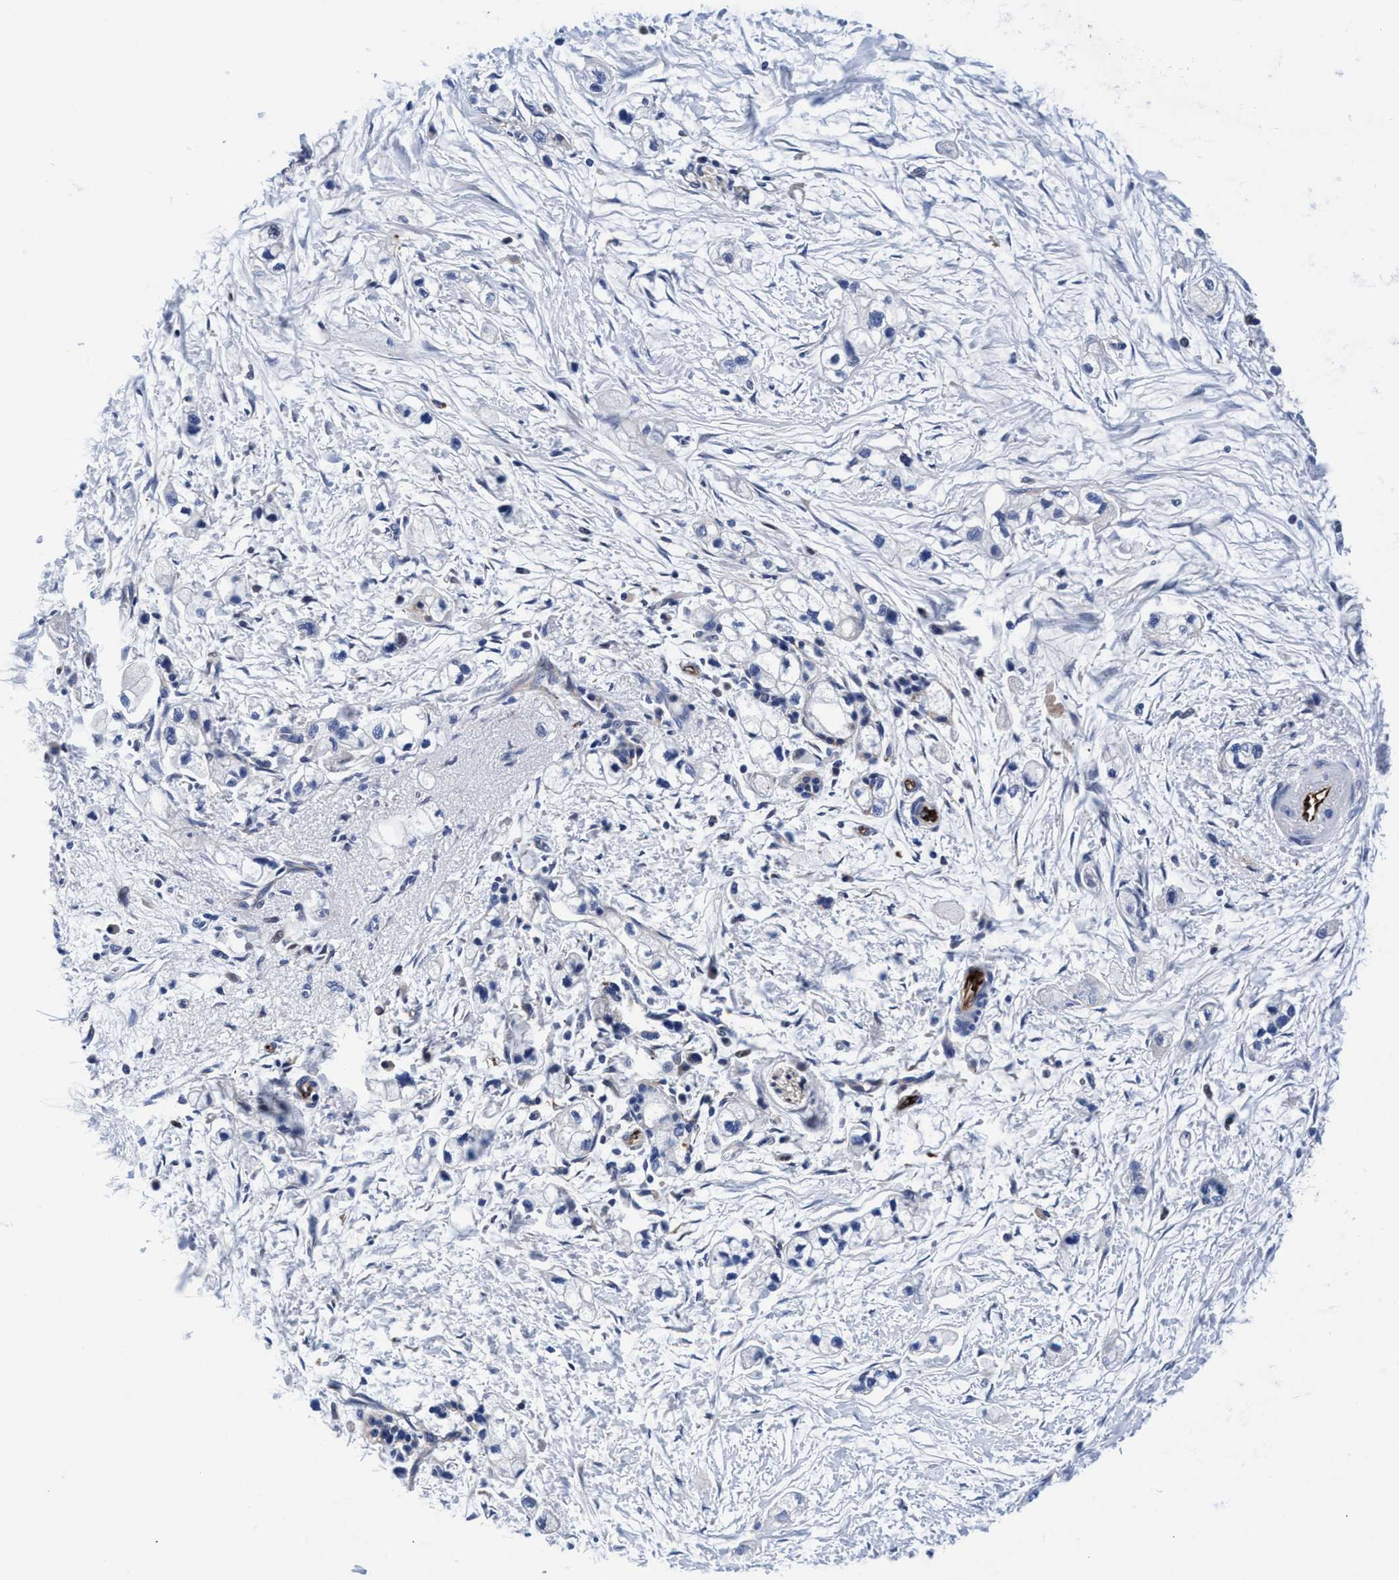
{"staining": {"intensity": "negative", "quantity": "none", "location": "none"}, "tissue": "pancreatic cancer", "cell_type": "Tumor cells", "image_type": "cancer", "snomed": [{"axis": "morphology", "description": "Adenocarcinoma, NOS"}, {"axis": "topography", "description": "Pancreas"}], "caption": "Human pancreatic cancer stained for a protein using IHC demonstrates no staining in tumor cells.", "gene": "UBALD2", "patient": {"sex": "male", "age": 74}}